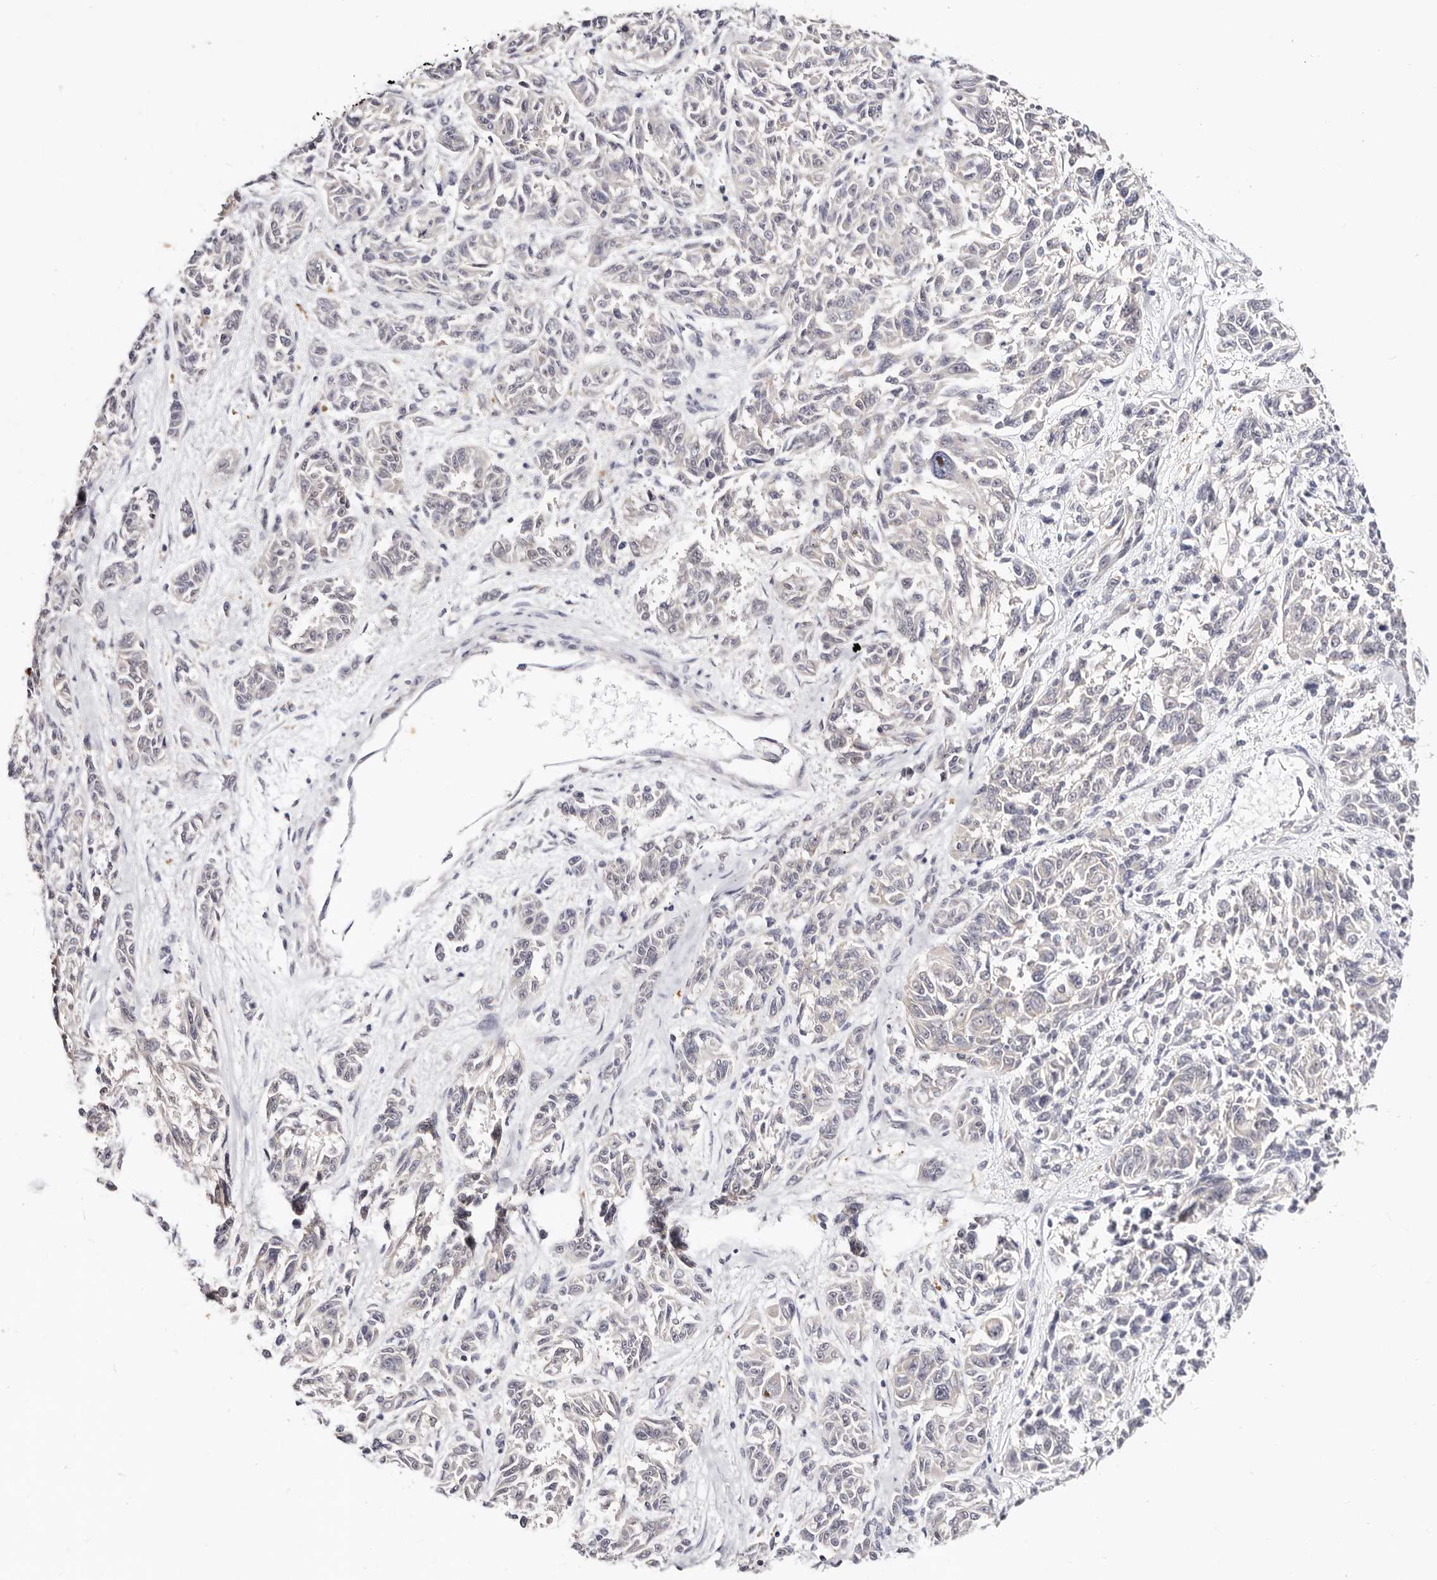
{"staining": {"intensity": "moderate", "quantity": "<25%", "location": "cytoplasmic/membranous"}, "tissue": "melanoma", "cell_type": "Tumor cells", "image_type": "cancer", "snomed": [{"axis": "morphology", "description": "Malignant melanoma, NOS"}, {"axis": "topography", "description": "Skin"}], "caption": "Malignant melanoma tissue demonstrates moderate cytoplasmic/membranous staining in approximately <25% of tumor cells, visualized by immunohistochemistry.", "gene": "VIPAS39", "patient": {"sex": "male", "age": 53}}